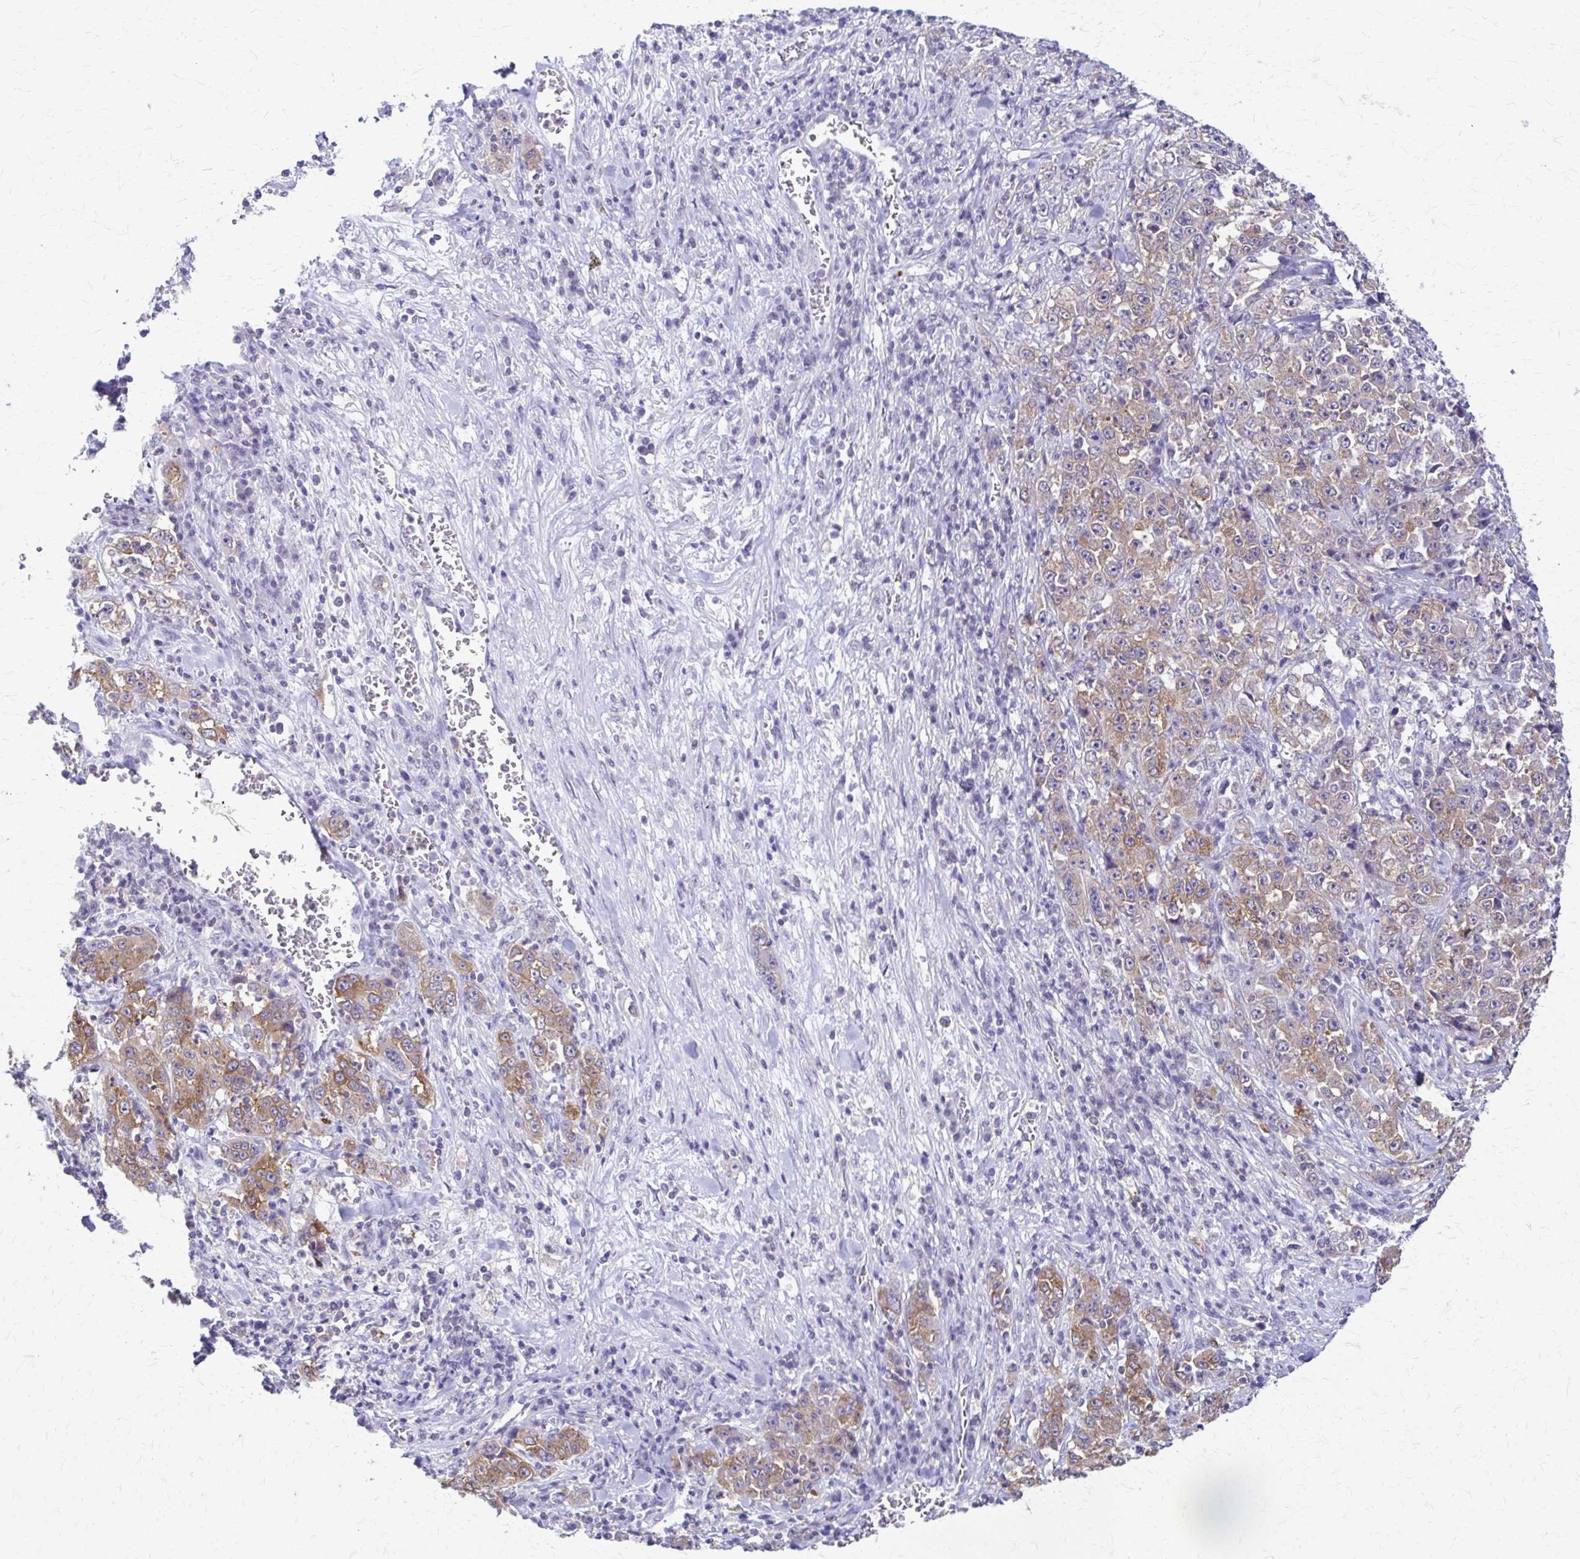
{"staining": {"intensity": "moderate", "quantity": "25%-75%", "location": "cytoplasmic/membranous"}, "tissue": "stomach cancer", "cell_type": "Tumor cells", "image_type": "cancer", "snomed": [{"axis": "morphology", "description": "Normal tissue, NOS"}, {"axis": "morphology", "description": "Adenocarcinoma, NOS"}, {"axis": "topography", "description": "Stomach, upper"}, {"axis": "topography", "description": "Stomach"}], "caption": "A histopathology image of adenocarcinoma (stomach) stained for a protein reveals moderate cytoplasmic/membranous brown staining in tumor cells.", "gene": "PIK3AP1", "patient": {"sex": "male", "age": 59}}